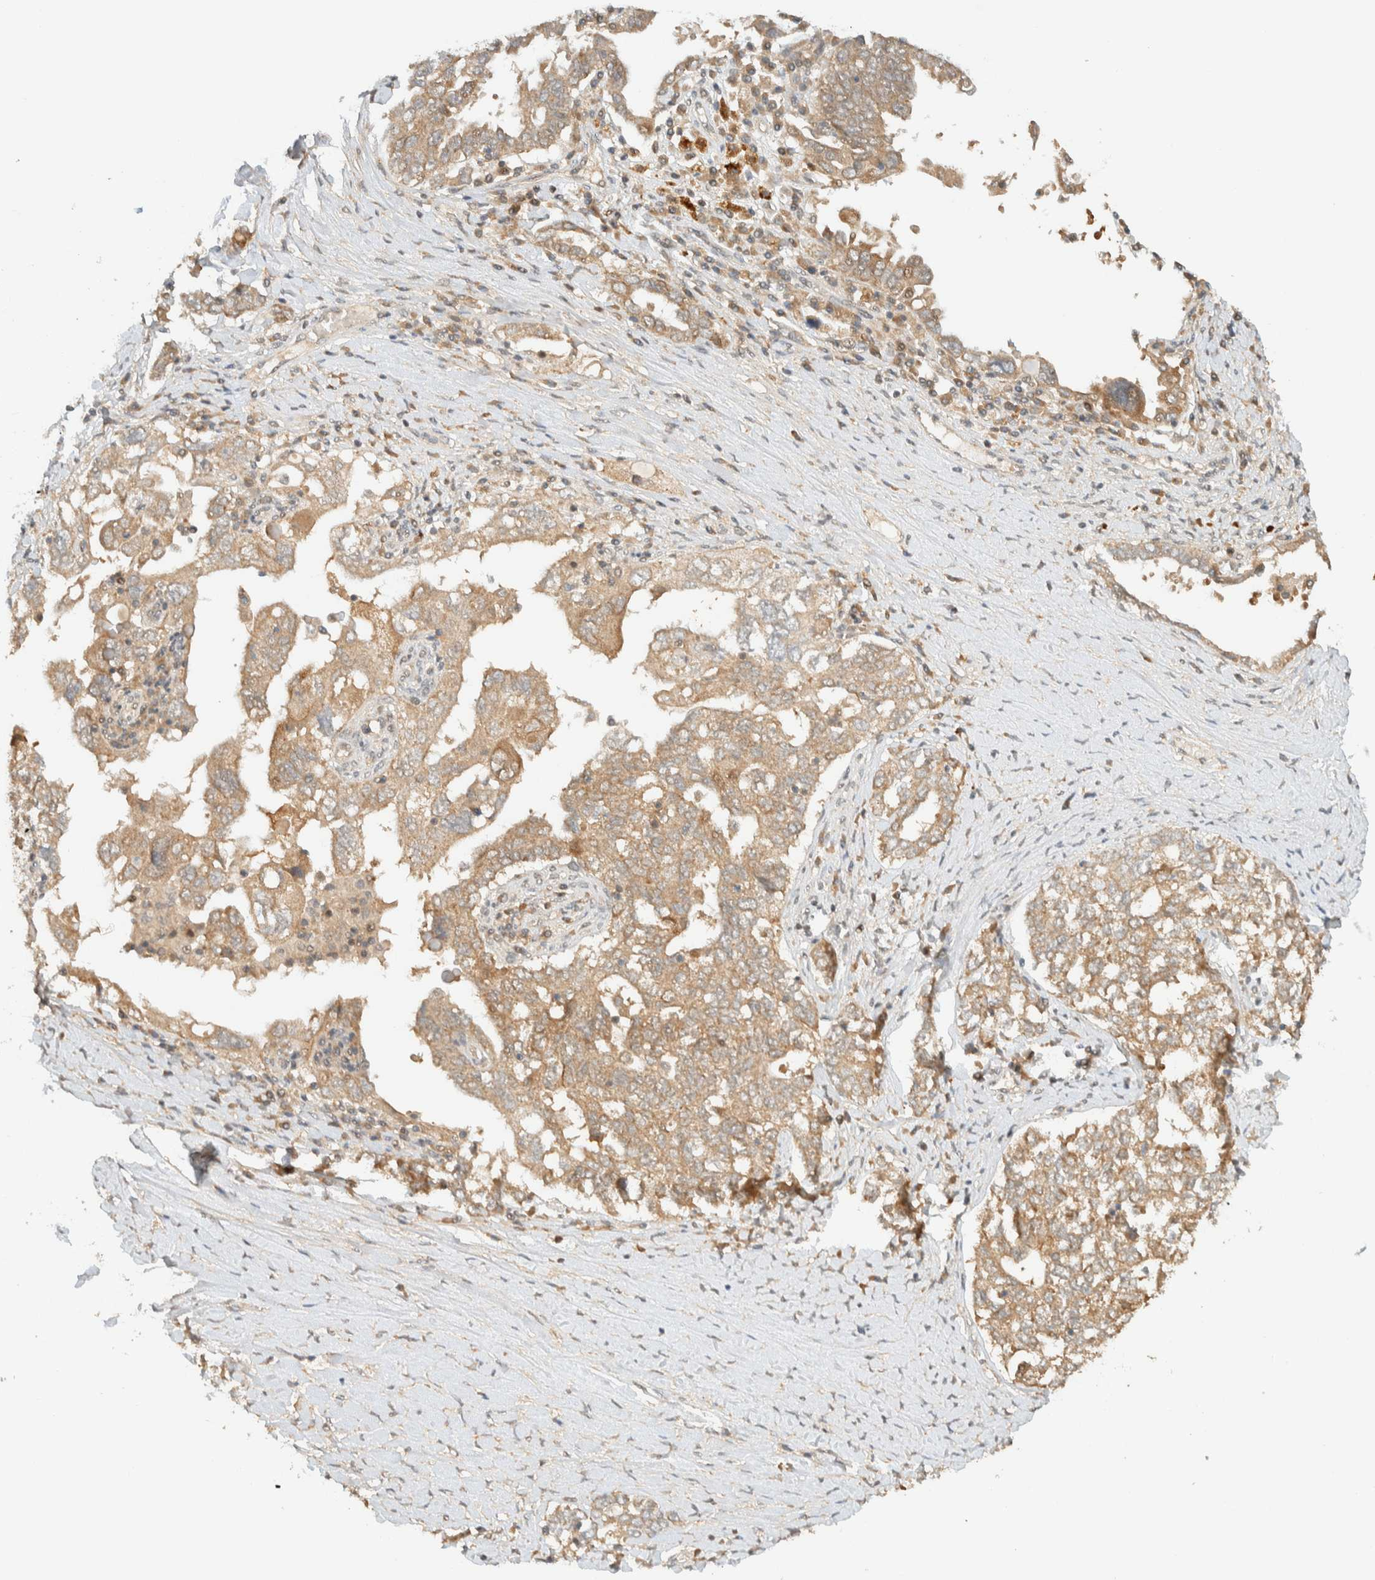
{"staining": {"intensity": "weak", "quantity": ">75%", "location": "cytoplasmic/membranous"}, "tissue": "ovarian cancer", "cell_type": "Tumor cells", "image_type": "cancer", "snomed": [{"axis": "morphology", "description": "Carcinoma, endometroid"}, {"axis": "topography", "description": "Ovary"}], "caption": "An immunohistochemistry (IHC) histopathology image of tumor tissue is shown. Protein staining in brown highlights weak cytoplasmic/membranous positivity in ovarian endometroid carcinoma within tumor cells. Using DAB (3,3'-diaminobenzidine) (brown) and hematoxylin (blue) stains, captured at high magnification using brightfield microscopy.", "gene": "ZBTB34", "patient": {"sex": "female", "age": 62}}